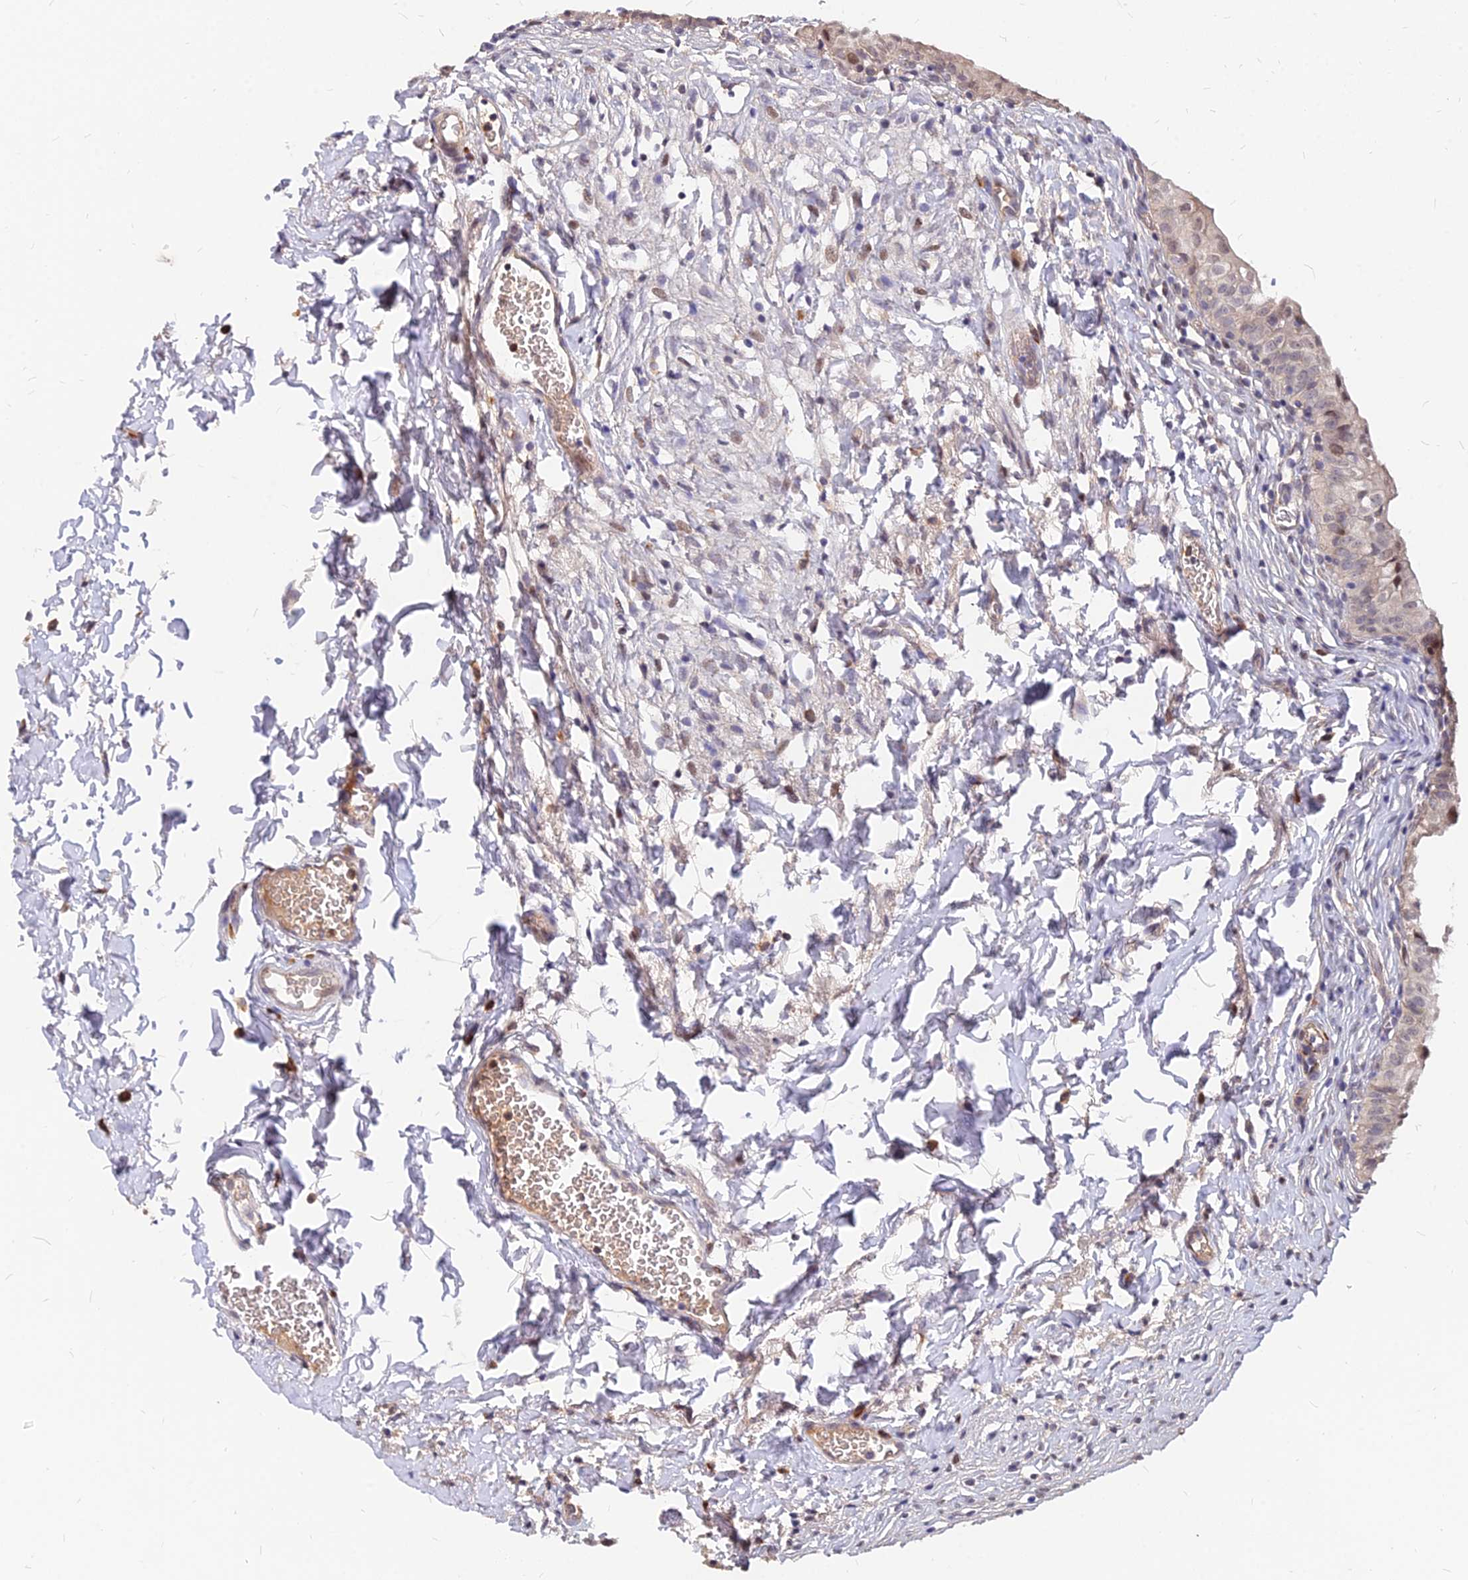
{"staining": {"intensity": "moderate", "quantity": "25%-75%", "location": "cytoplasmic/membranous,nuclear"}, "tissue": "urinary bladder", "cell_type": "Urothelial cells", "image_type": "normal", "snomed": [{"axis": "morphology", "description": "Normal tissue, NOS"}, {"axis": "topography", "description": "Urinary bladder"}], "caption": "Immunohistochemistry (IHC) photomicrograph of normal urinary bladder stained for a protein (brown), which displays medium levels of moderate cytoplasmic/membranous,nuclear expression in approximately 25%-75% of urothelial cells.", "gene": "C11orf68", "patient": {"sex": "male", "age": 55}}